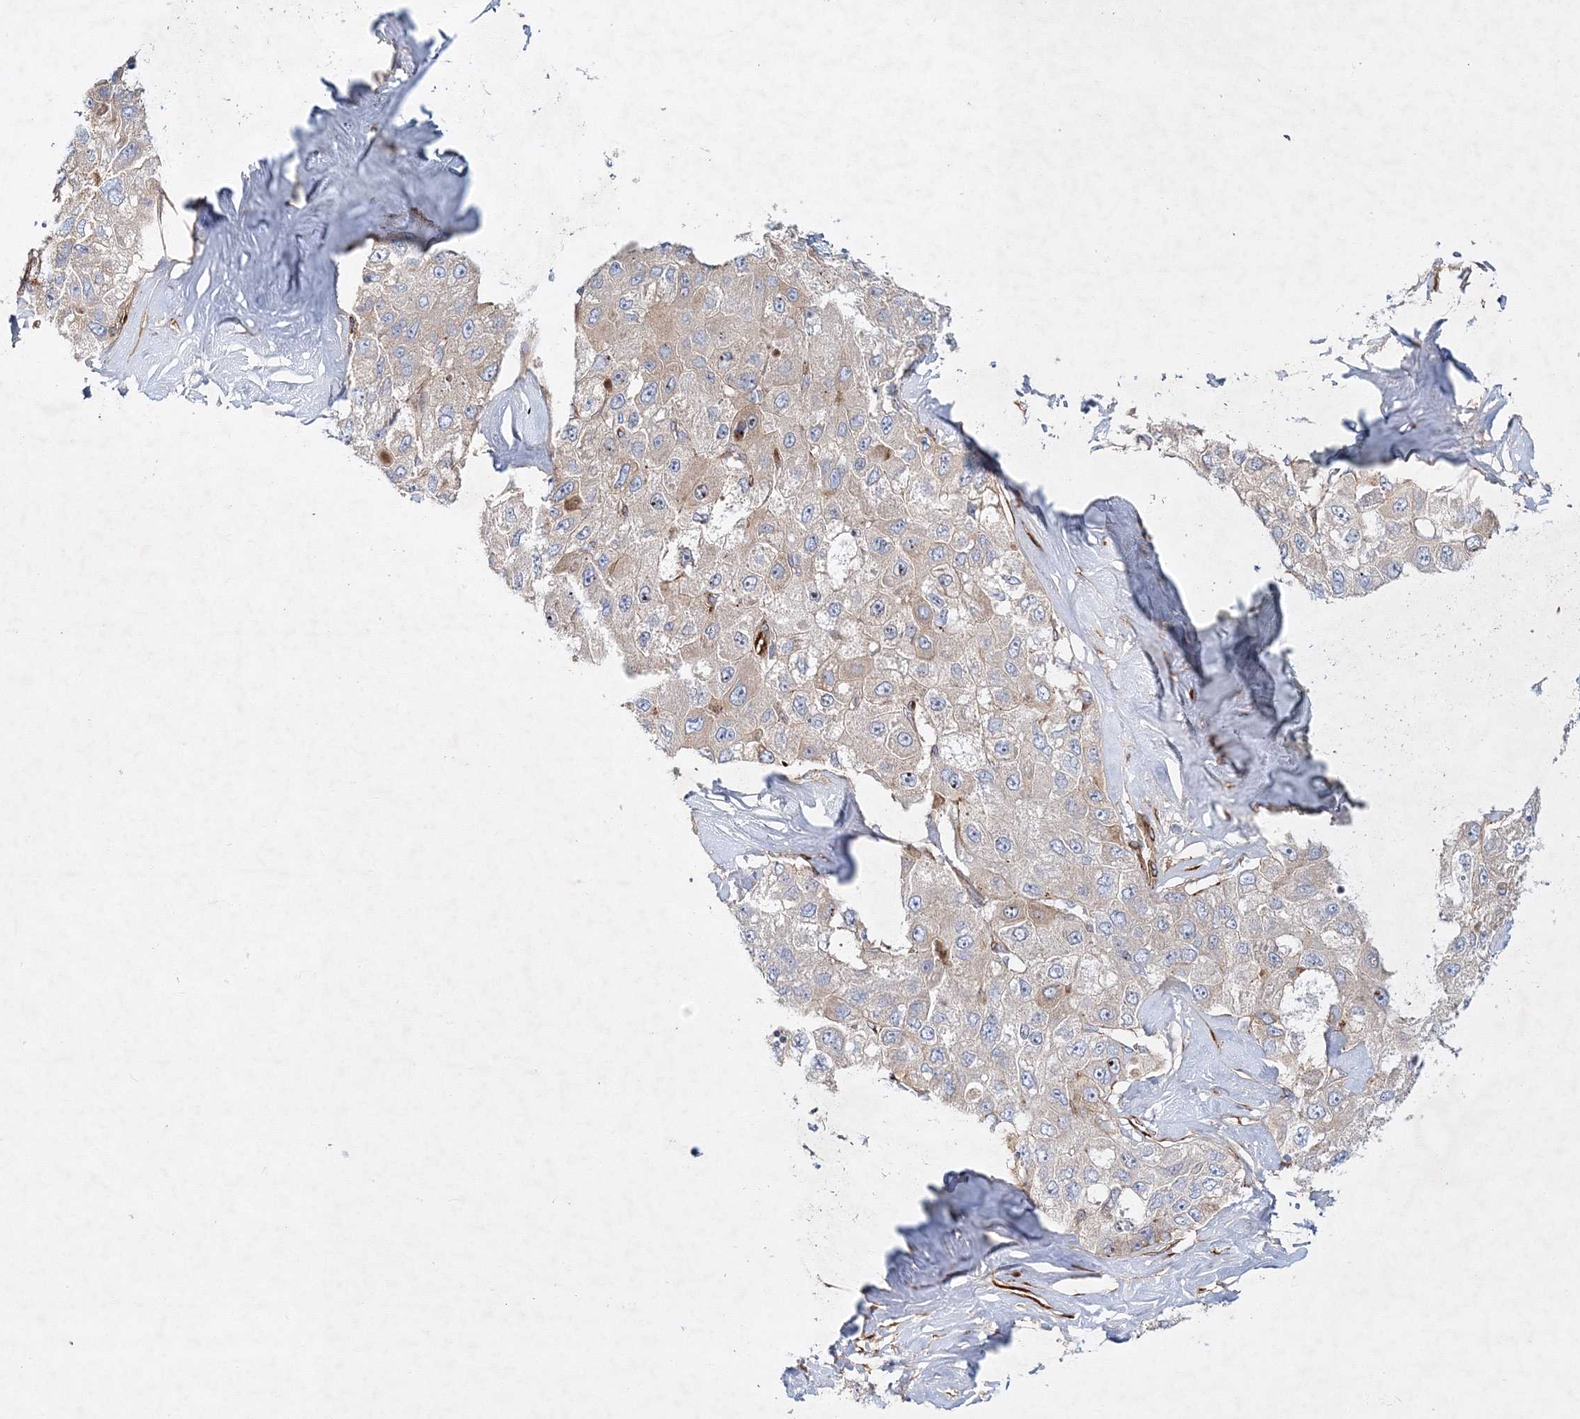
{"staining": {"intensity": "weak", "quantity": "<25%", "location": "cytoplasmic/membranous"}, "tissue": "liver cancer", "cell_type": "Tumor cells", "image_type": "cancer", "snomed": [{"axis": "morphology", "description": "Carcinoma, Hepatocellular, NOS"}, {"axis": "topography", "description": "Liver"}], "caption": "High magnification brightfield microscopy of liver cancer (hepatocellular carcinoma) stained with DAB (brown) and counterstained with hematoxylin (blue): tumor cells show no significant positivity.", "gene": "ZFYVE16", "patient": {"sex": "male", "age": 80}}